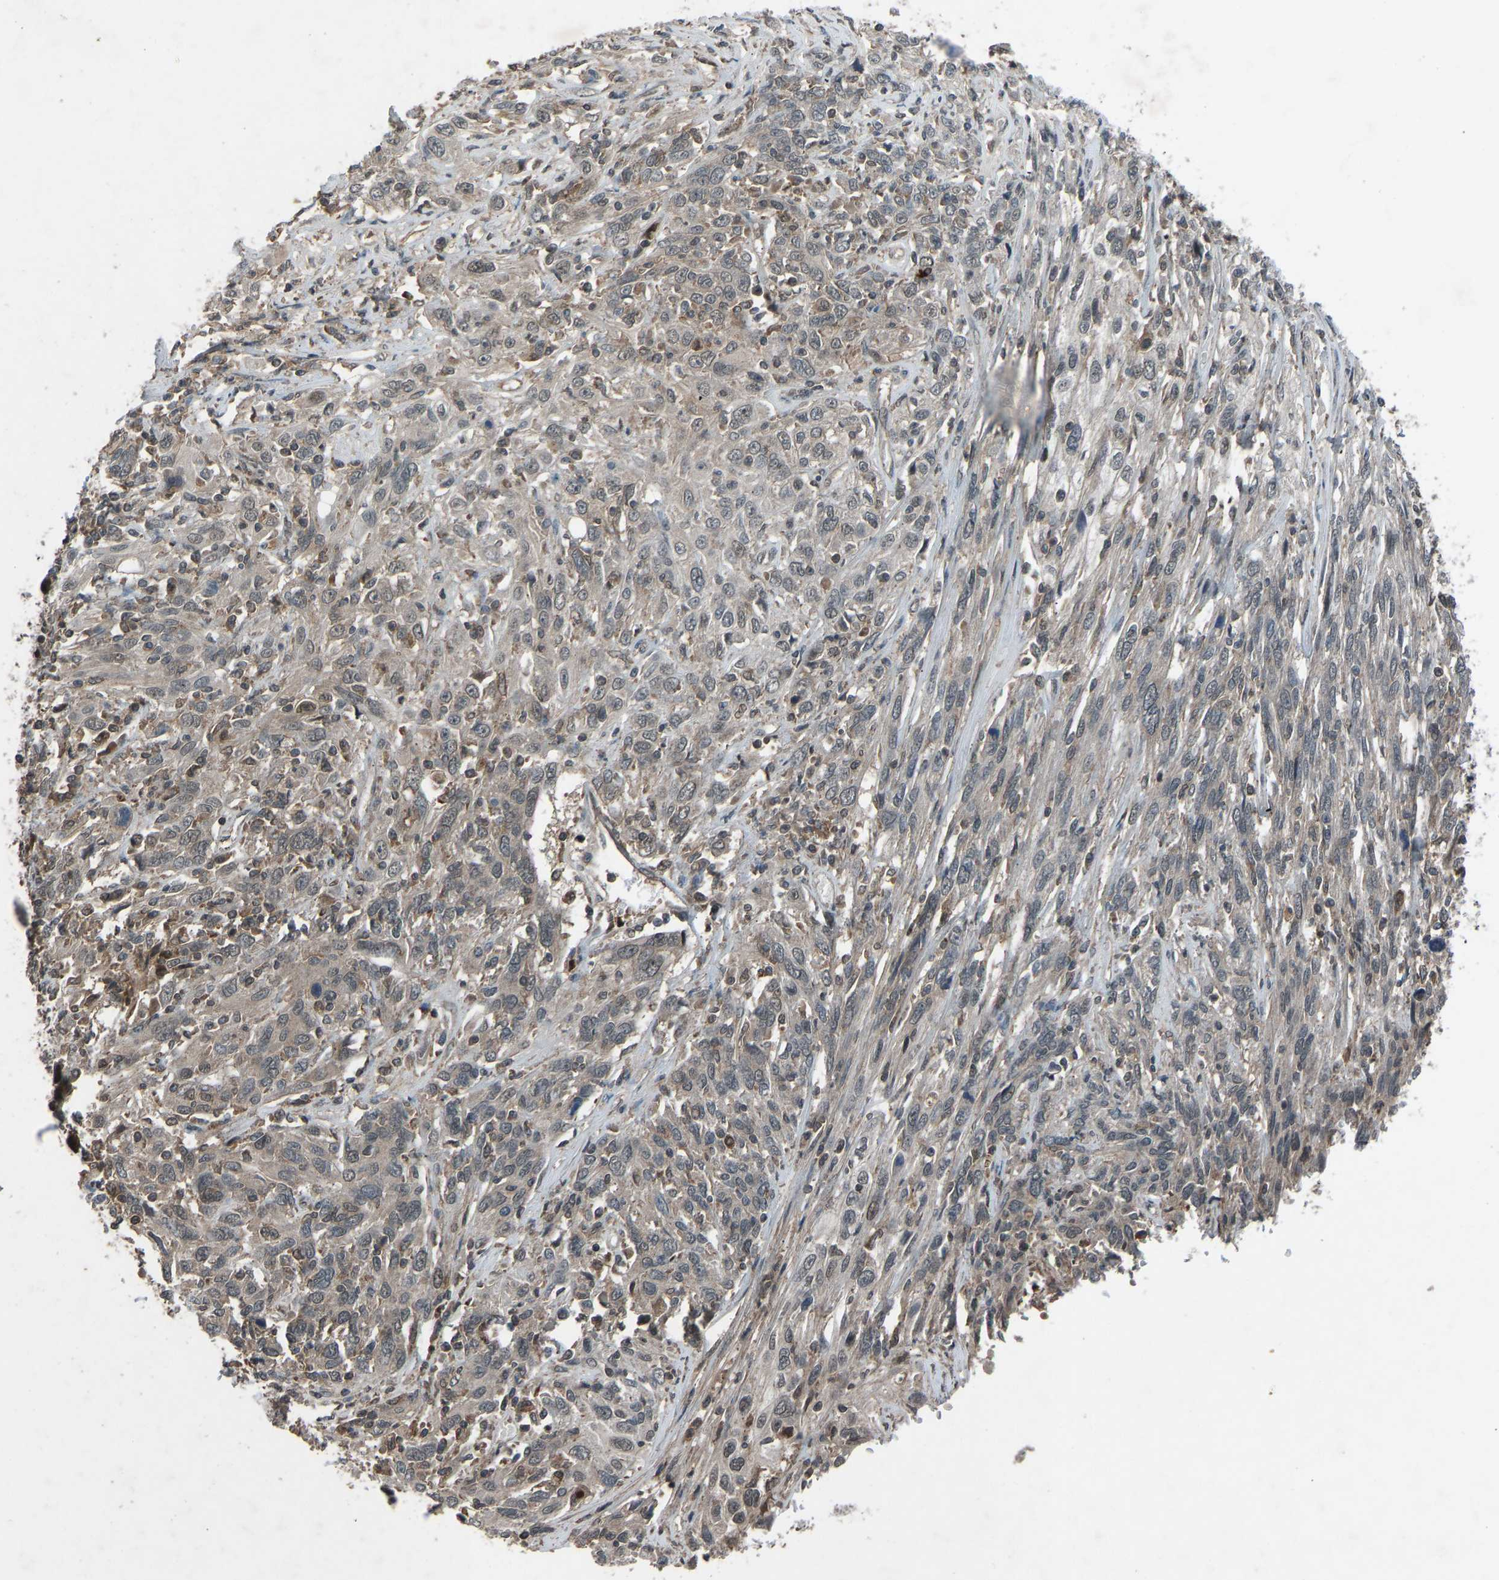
{"staining": {"intensity": "weak", "quantity": ">75%", "location": "cytoplasmic/membranous"}, "tissue": "cervical cancer", "cell_type": "Tumor cells", "image_type": "cancer", "snomed": [{"axis": "morphology", "description": "Squamous cell carcinoma, NOS"}, {"axis": "topography", "description": "Cervix"}], "caption": "Protein expression analysis of human cervical cancer (squamous cell carcinoma) reveals weak cytoplasmic/membranous staining in approximately >75% of tumor cells.", "gene": "SLC43A1", "patient": {"sex": "female", "age": 46}}